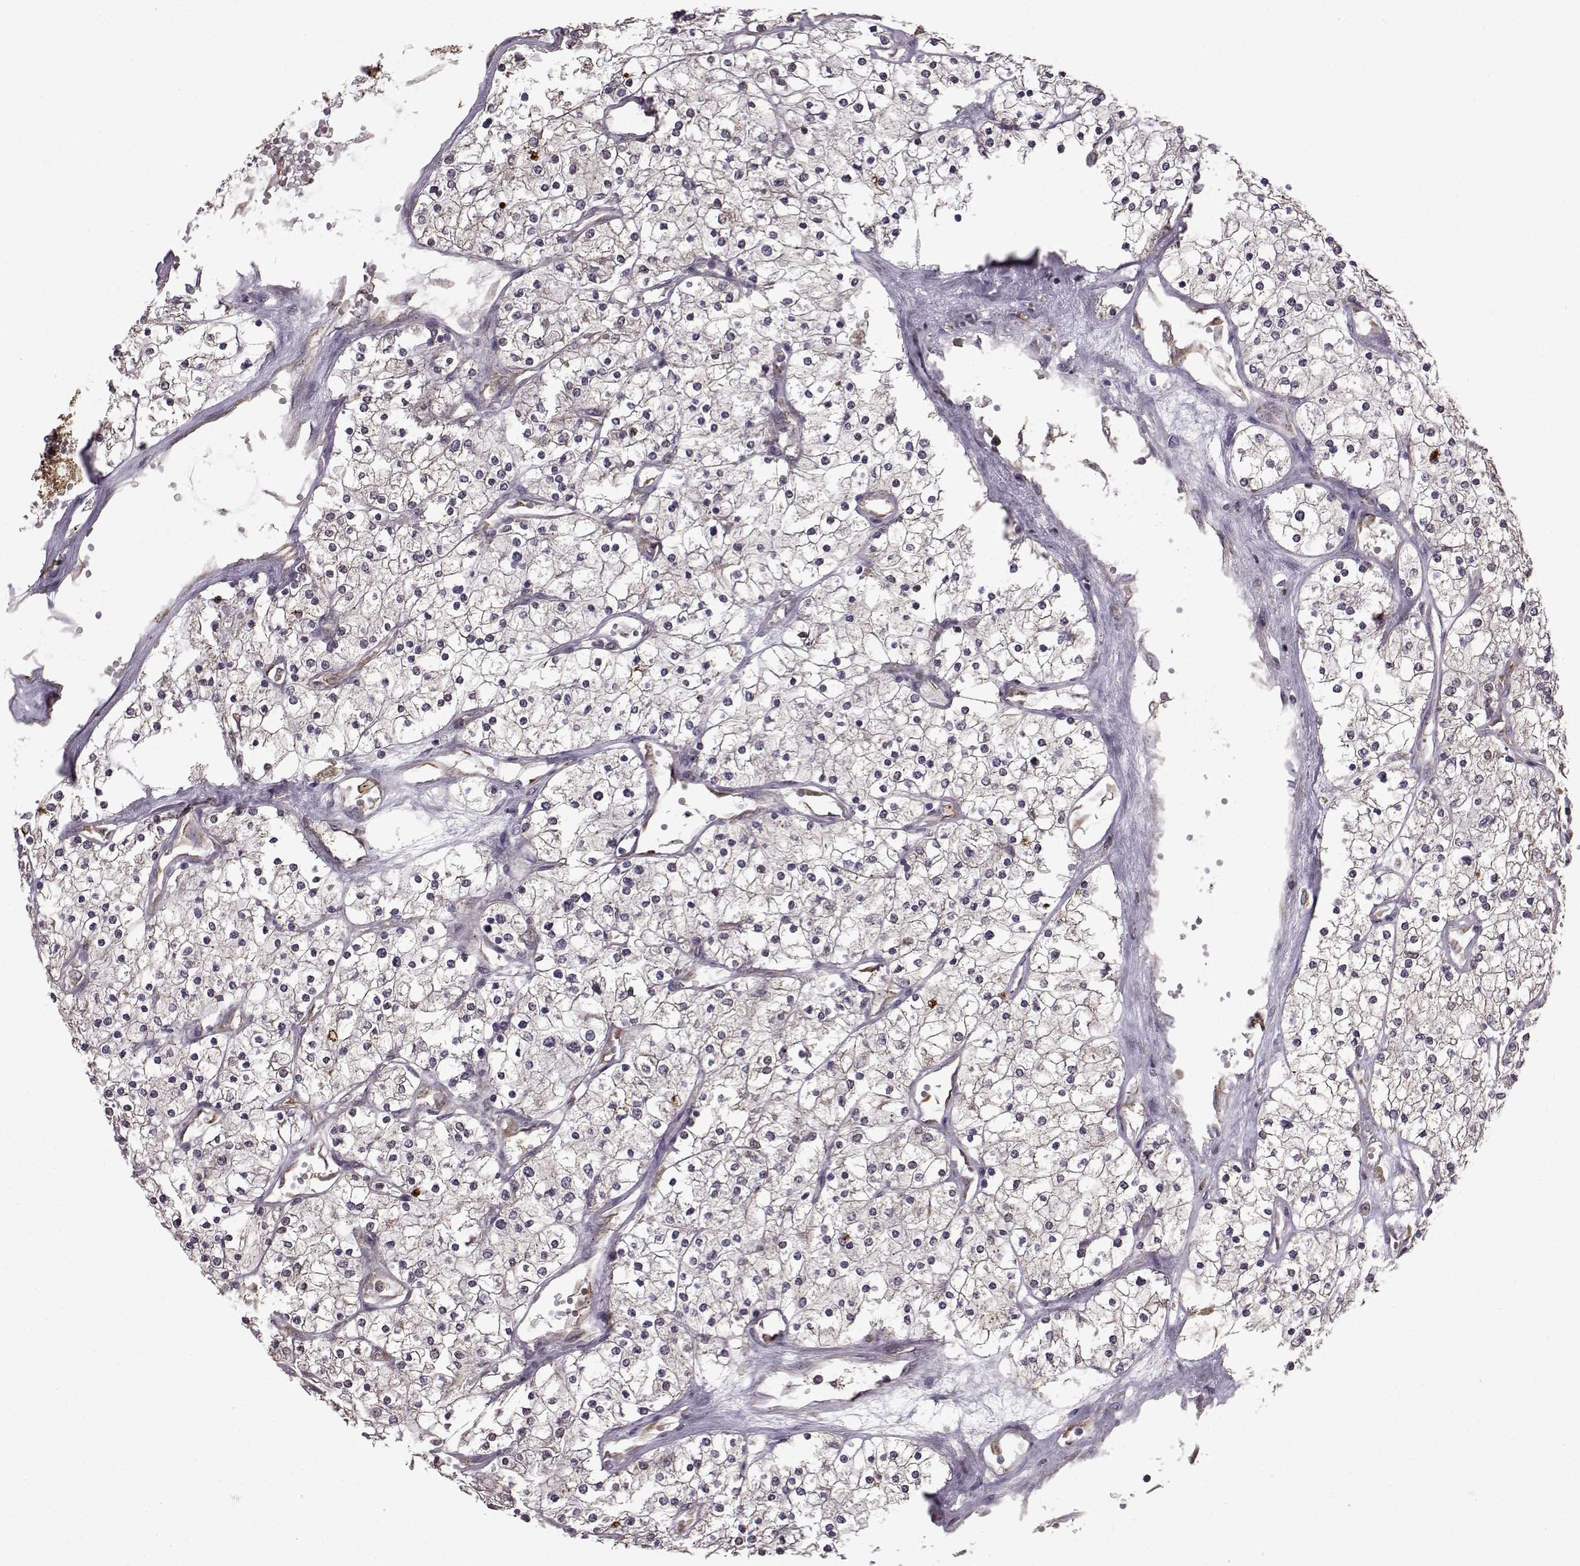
{"staining": {"intensity": "negative", "quantity": "none", "location": "none"}, "tissue": "renal cancer", "cell_type": "Tumor cells", "image_type": "cancer", "snomed": [{"axis": "morphology", "description": "Adenocarcinoma, NOS"}, {"axis": "topography", "description": "Kidney"}], "caption": "Tumor cells show no significant expression in renal cancer (adenocarcinoma). (Stains: DAB (3,3'-diaminobenzidine) IHC with hematoxylin counter stain, Microscopy: brightfield microscopy at high magnification).", "gene": "NME1-NME2", "patient": {"sex": "male", "age": 80}}